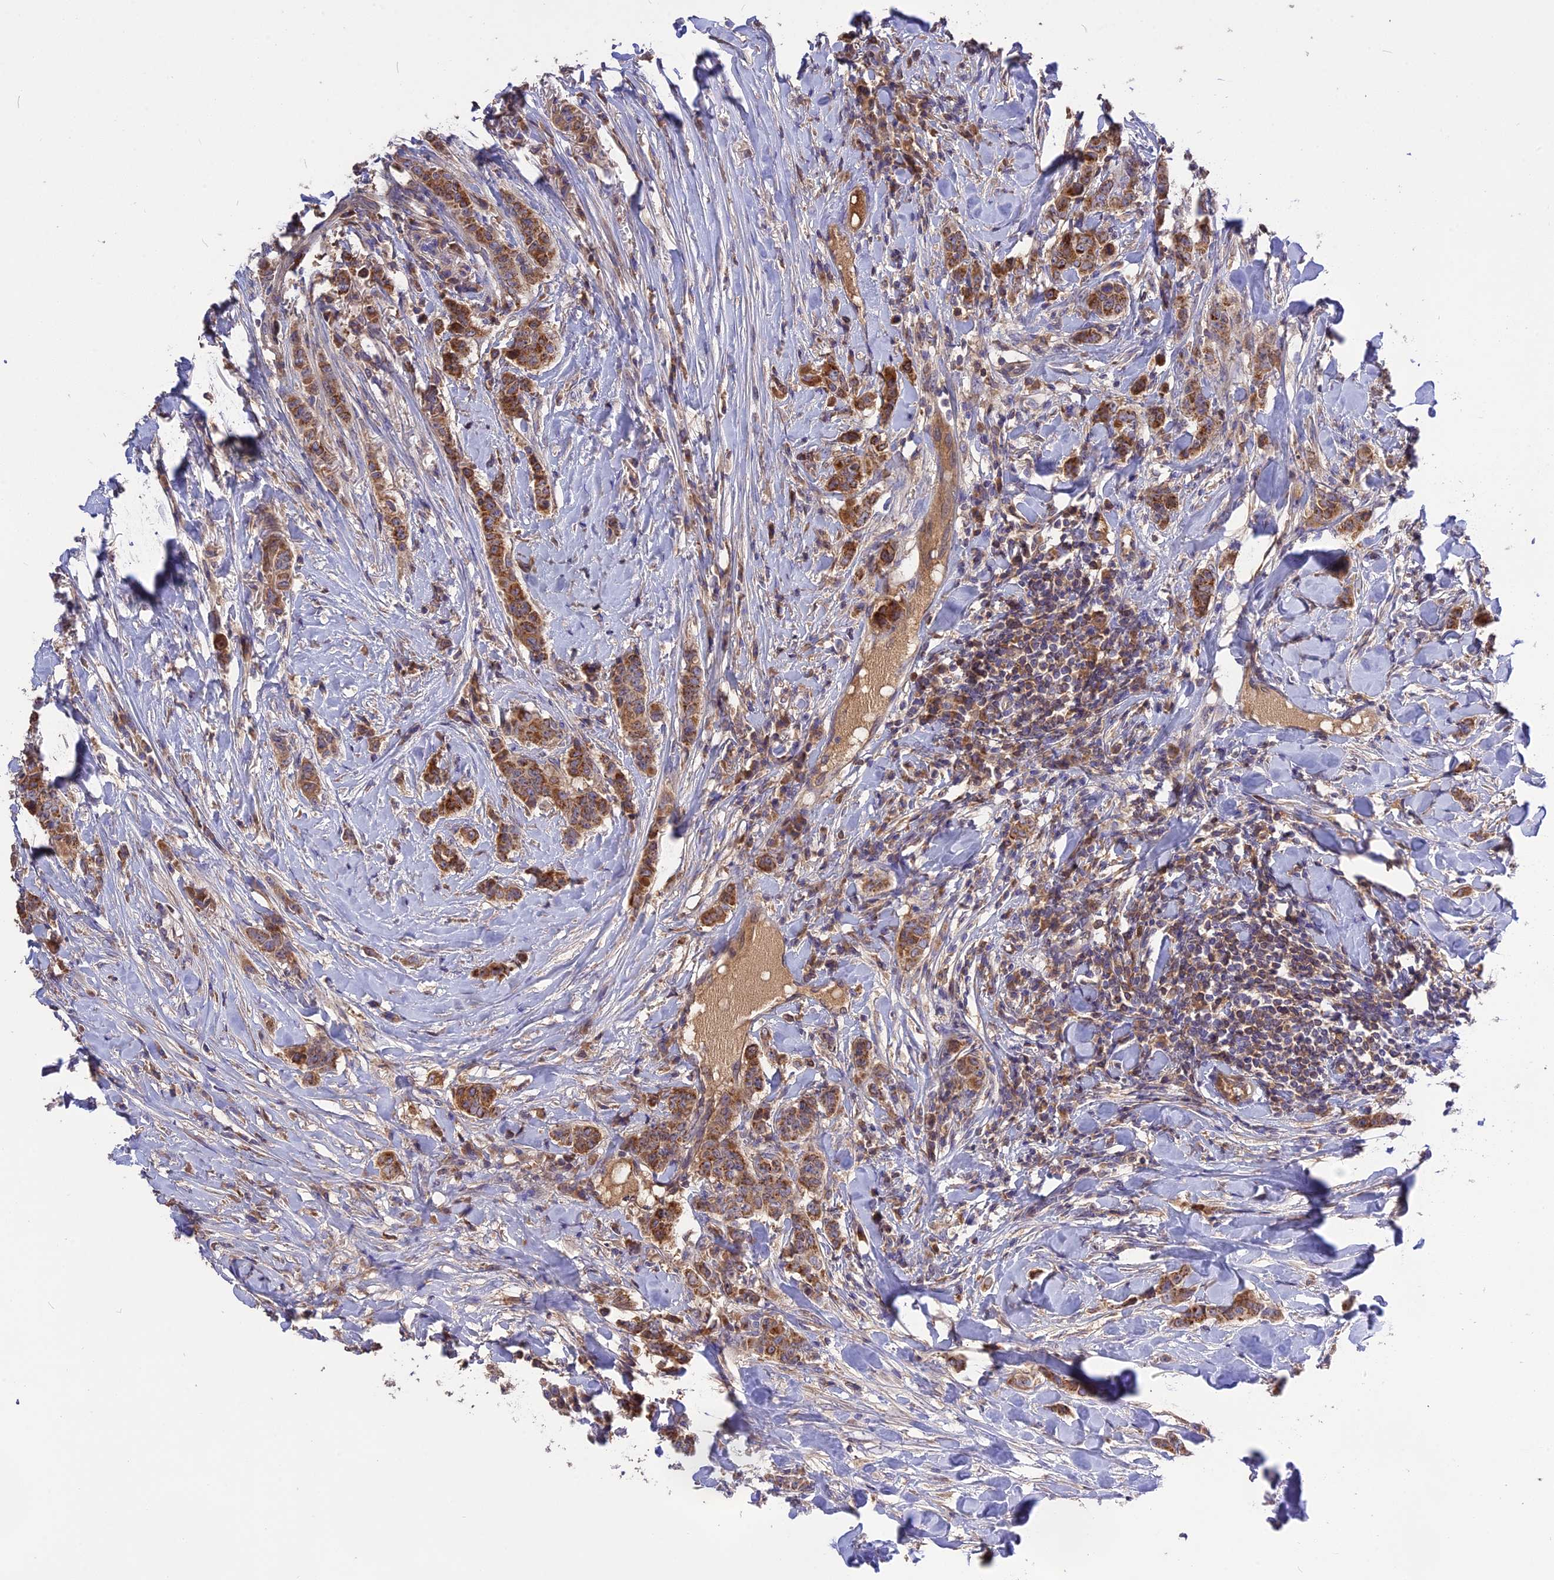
{"staining": {"intensity": "moderate", "quantity": ">75%", "location": "cytoplasmic/membranous"}, "tissue": "breast cancer", "cell_type": "Tumor cells", "image_type": "cancer", "snomed": [{"axis": "morphology", "description": "Duct carcinoma"}, {"axis": "topography", "description": "Breast"}], "caption": "Breast cancer (intraductal carcinoma) was stained to show a protein in brown. There is medium levels of moderate cytoplasmic/membranous positivity in approximately >75% of tumor cells.", "gene": "NUDT8", "patient": {"sex": "female", "age": 40}}